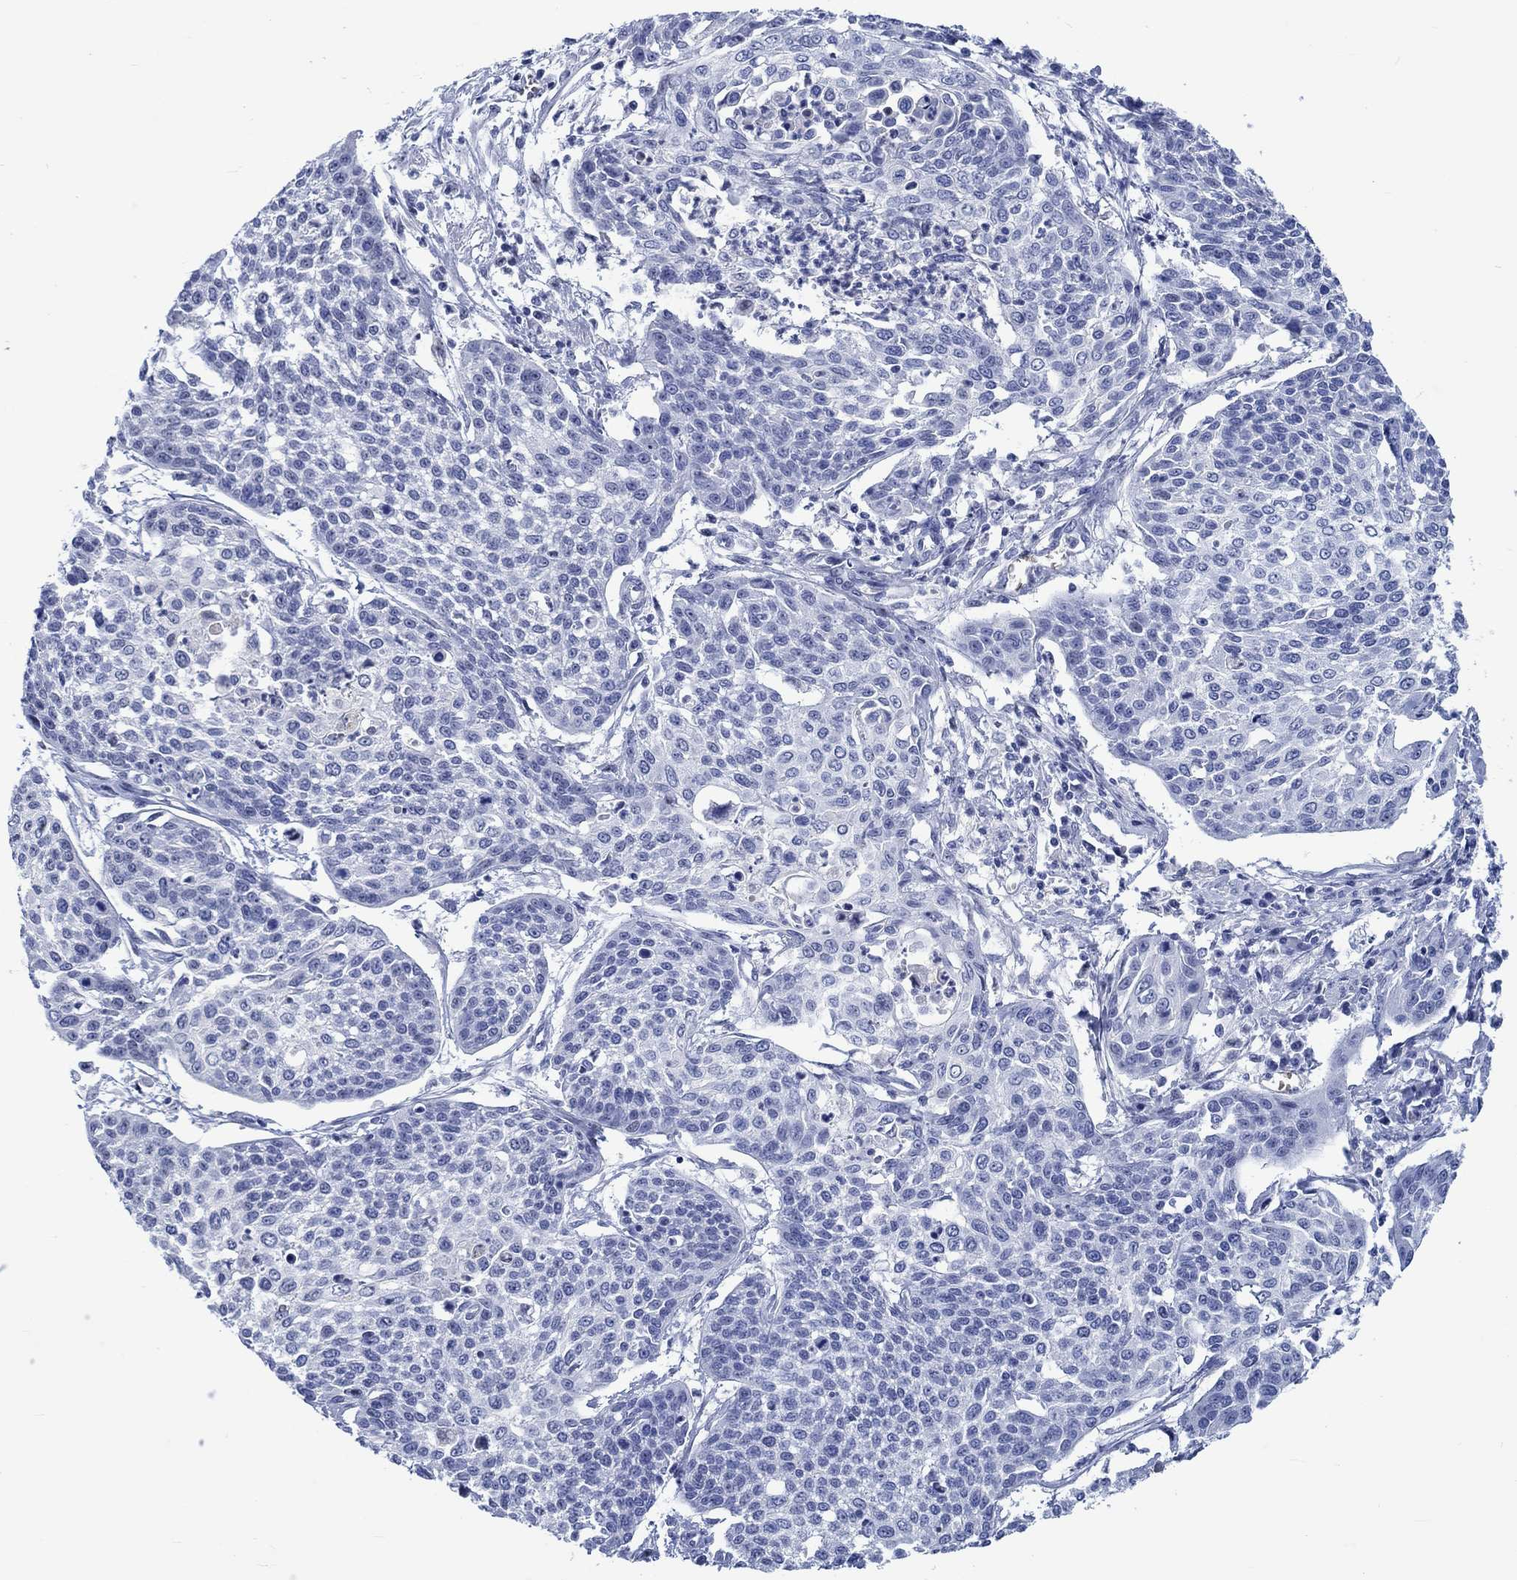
{"staining": {"intensity": "negative", "quantity": "none", "location": "none"}, "tissue": "cervical cancer", "cell_type": "Tumor cells", "image_type": "cancer", "snomed": [{"axis": "morphology", "description": "Squamous cell carcinoma, NOS"}, {"axis": "topography", "description": "Cervix"}], "caption": "Immunohistochemistry (IHC) photomicrograph of neoplastic tissue: human cervical cancer (squamous cell carcinoma) stained with DAB exhibits no significant protein expression in tumor cells. Nuclei are stained in blue.", "gene": "ZNF446", "patient": {"sex": "female", "age": 34}}